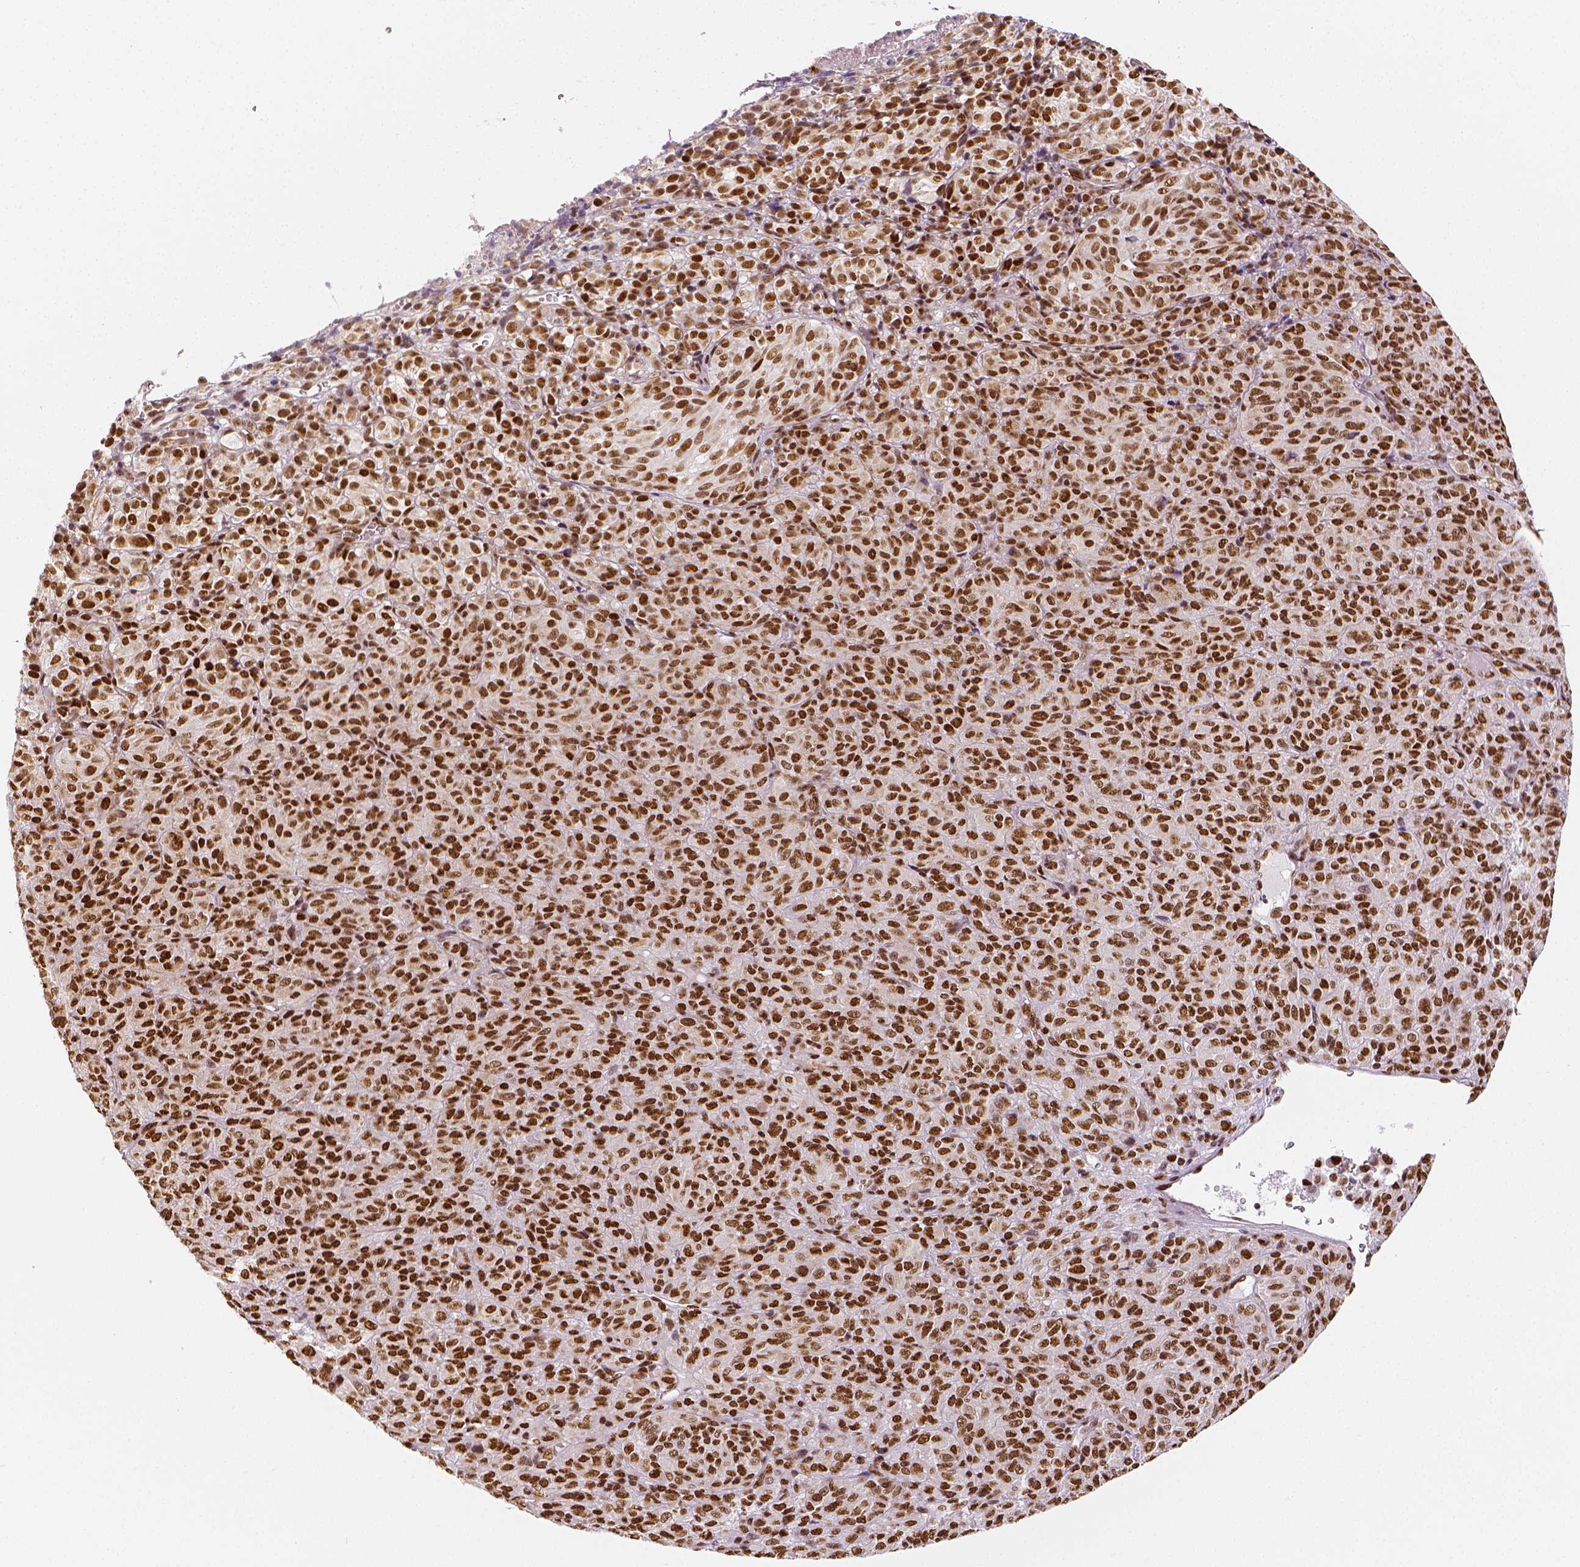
{"staining": {"intensity": "moderate", "quantity": ">75%", "location": "nuclear"}, "tissue": "melanoma", "cell_type": "Tumor cells", "image_type": "cancer", "snomed": [{"axis": "morphology", "description": "Malignant melanoma, Metastatic site"}, {"axis": "topography", "description": "Brain"}], "caption": "Approximately >75% of tumor cells in malignant melanoma (metastatic site) display moderate nuclear protein positivity as visualized by brown immunohistochemical staining.", "gene": "KDM5B", "patient": {"sex": "female", "age": 56}}